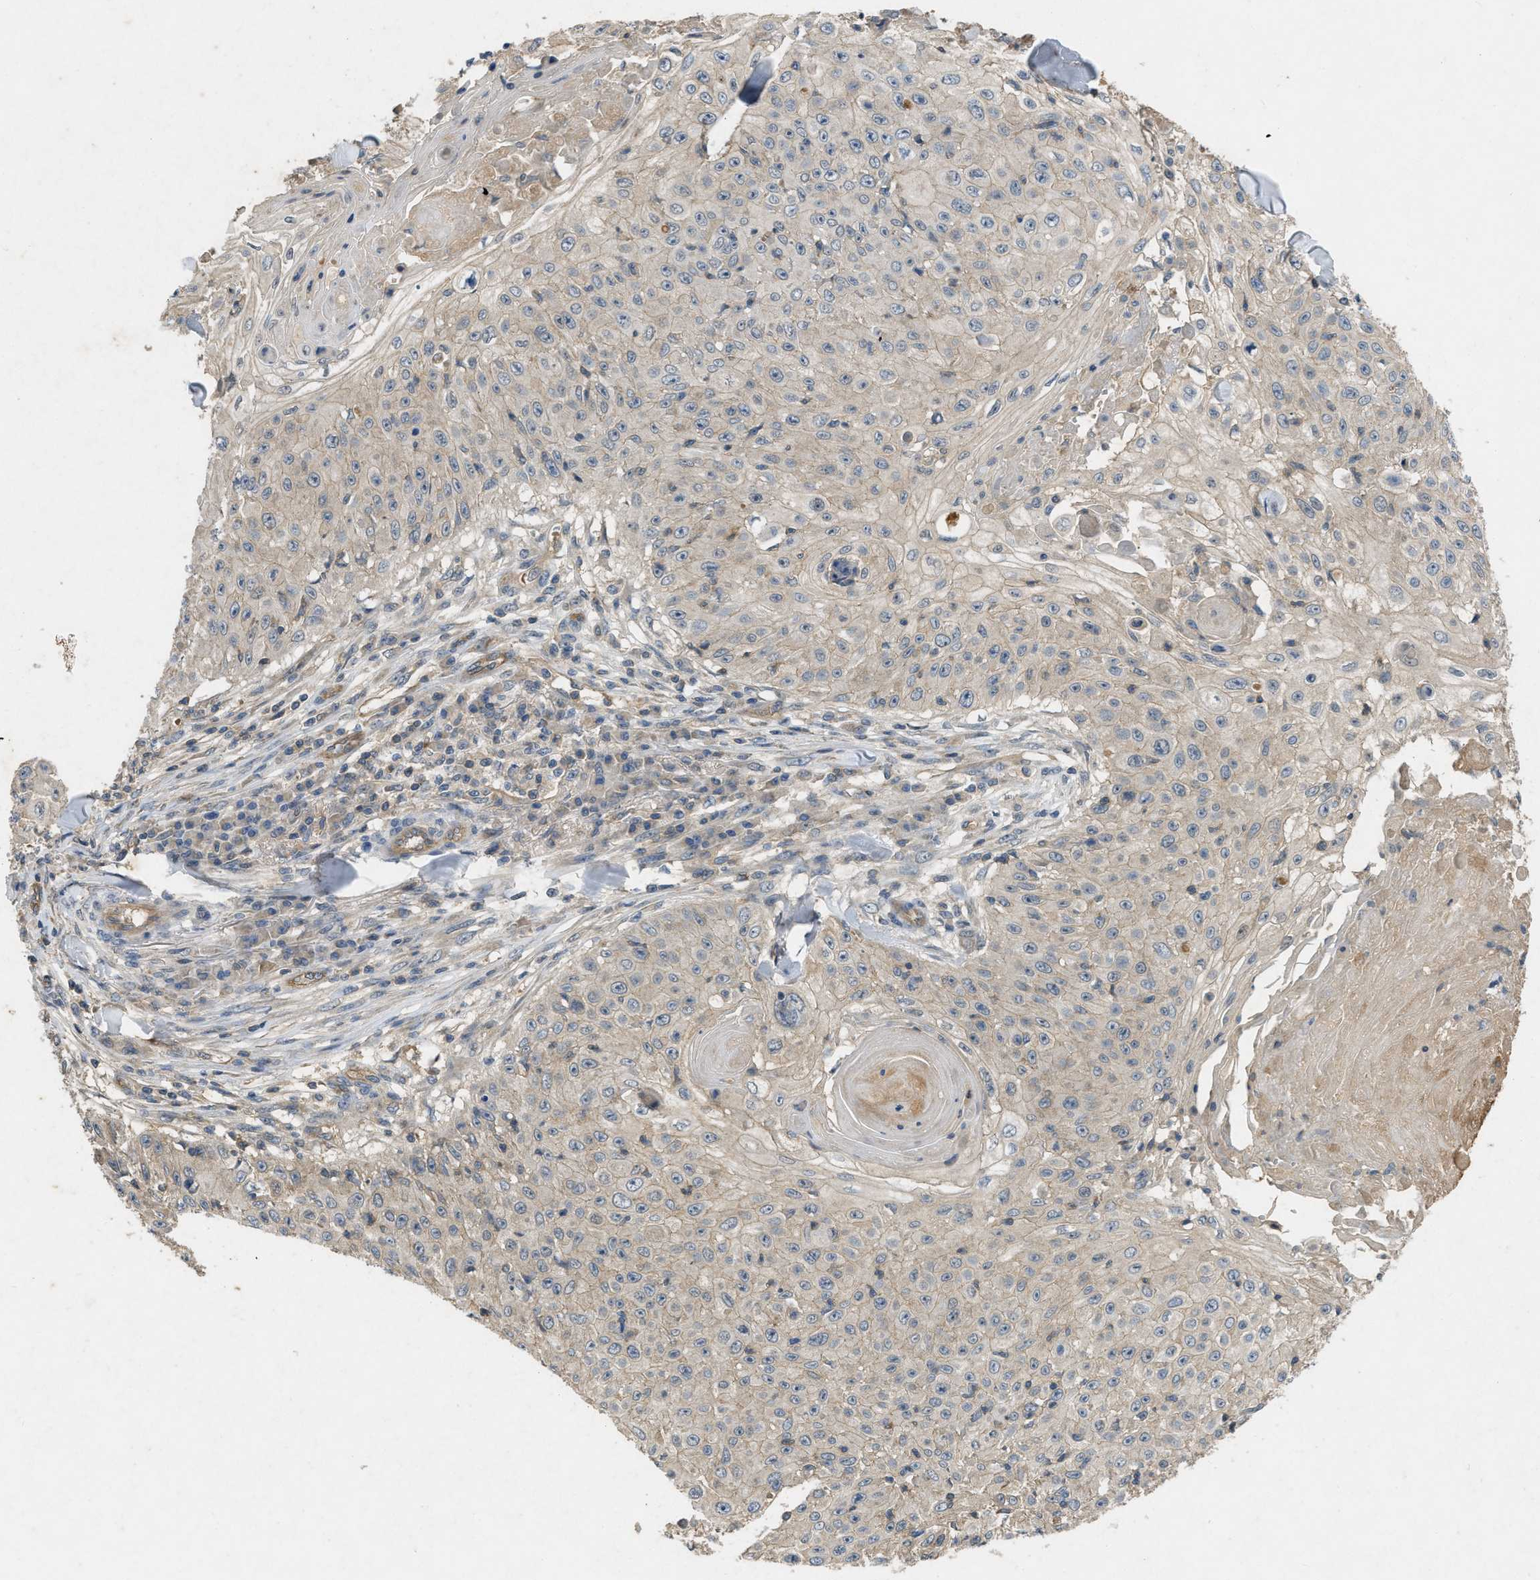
{"staining": {"intensity": "negative", "quantity": "none", "location": "none"}, "tissue": "skin cancer", "cell_type": "Tumor cells", "image_type": "cancer", "snomed": [{"axis": "morphology", "description": "Squamous cell carcinoma, NOS"}, {"axis": "topography", "description": "Skin"}], "caption": "Tumor cells are negative for protein expression in human skin squamous cell carcinoma.", "gene": "PPP3CA", "patient": {"sex": "male", "age": 86}}